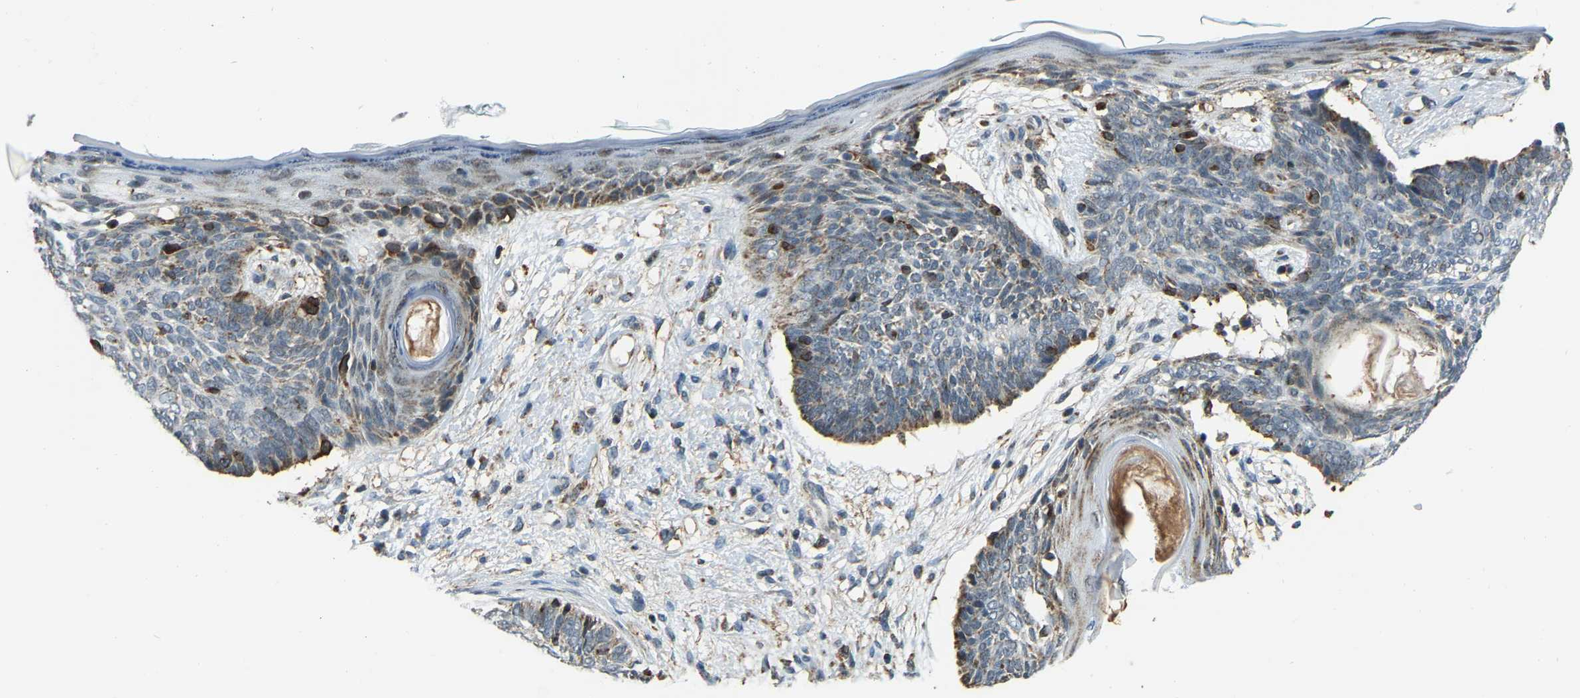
{"staining": {"intensity": "weak", "quantity": "<25%", "location": "cytoplasmic/membranous"}, "tissue": "skin cancer", "cell_type": "Tumor cells", "image_type": "cancer", "snomed": [{"axis": "morphology", "description": "Basal cell carcinoma"}, {"axis": "topography", "description": "Skin"}], "caption": "This is a image of IHC staining of skin basal cell carcinoma, which shows no staining in tumor cells.", "gene": "RBM33", "patient": {"sex": "female", "age": 84}}